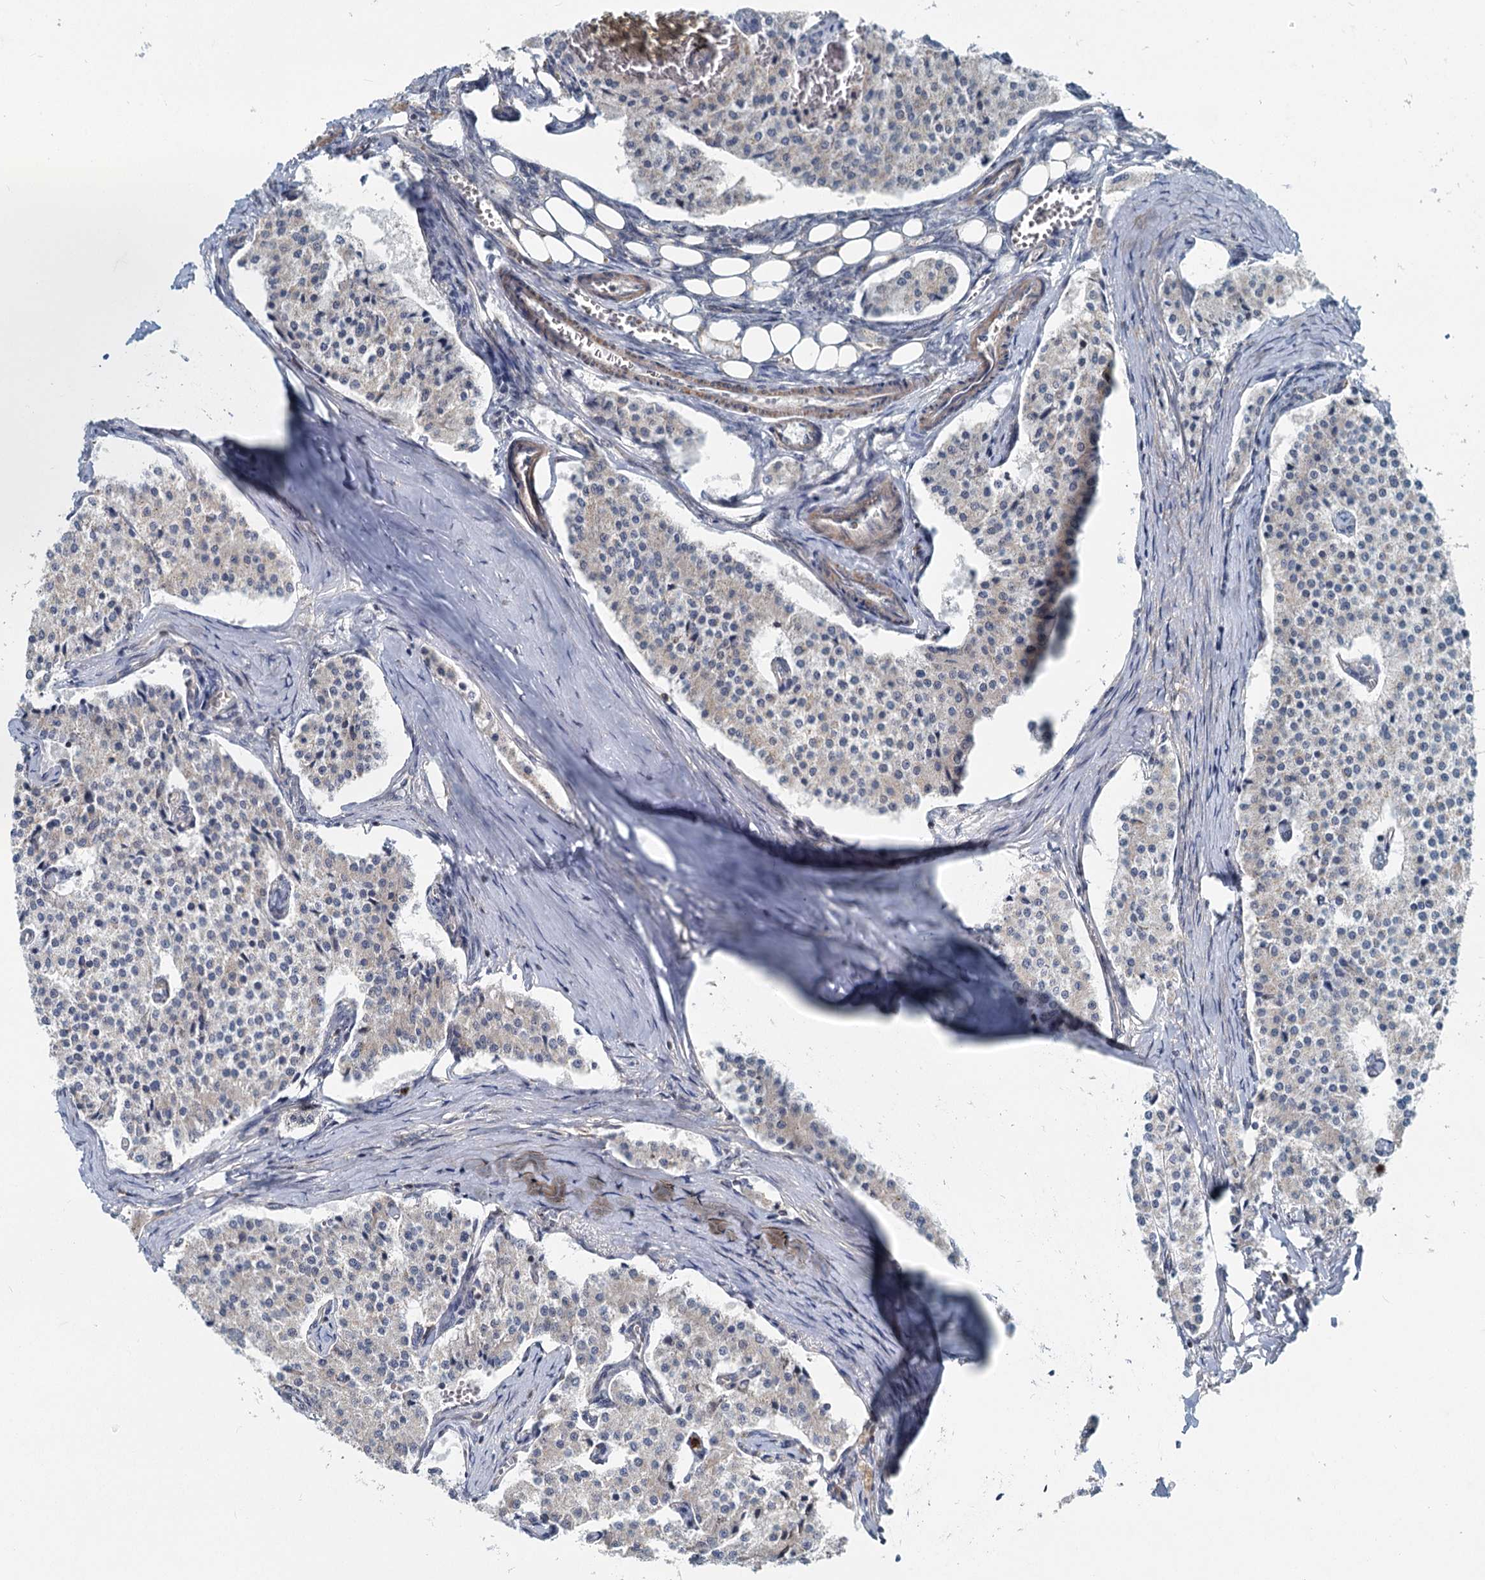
{"staining": {"intensity": "negative", "quantity": "none", "location": "none"}, "tissue": "carcinoid", "cell_type": "Tumor cells", "image_type": "cancer", "snomed": [{"axis": "morphology", "description": "Carcinoid, malignant, NOS"}, {"axis": "topography", "description": "Colon"}], "caption": "Tumor cells are negative for brown protein staining in carcinoid.", "gene": "ADCY2", "patient": {"sex": "female", "age": 52}}